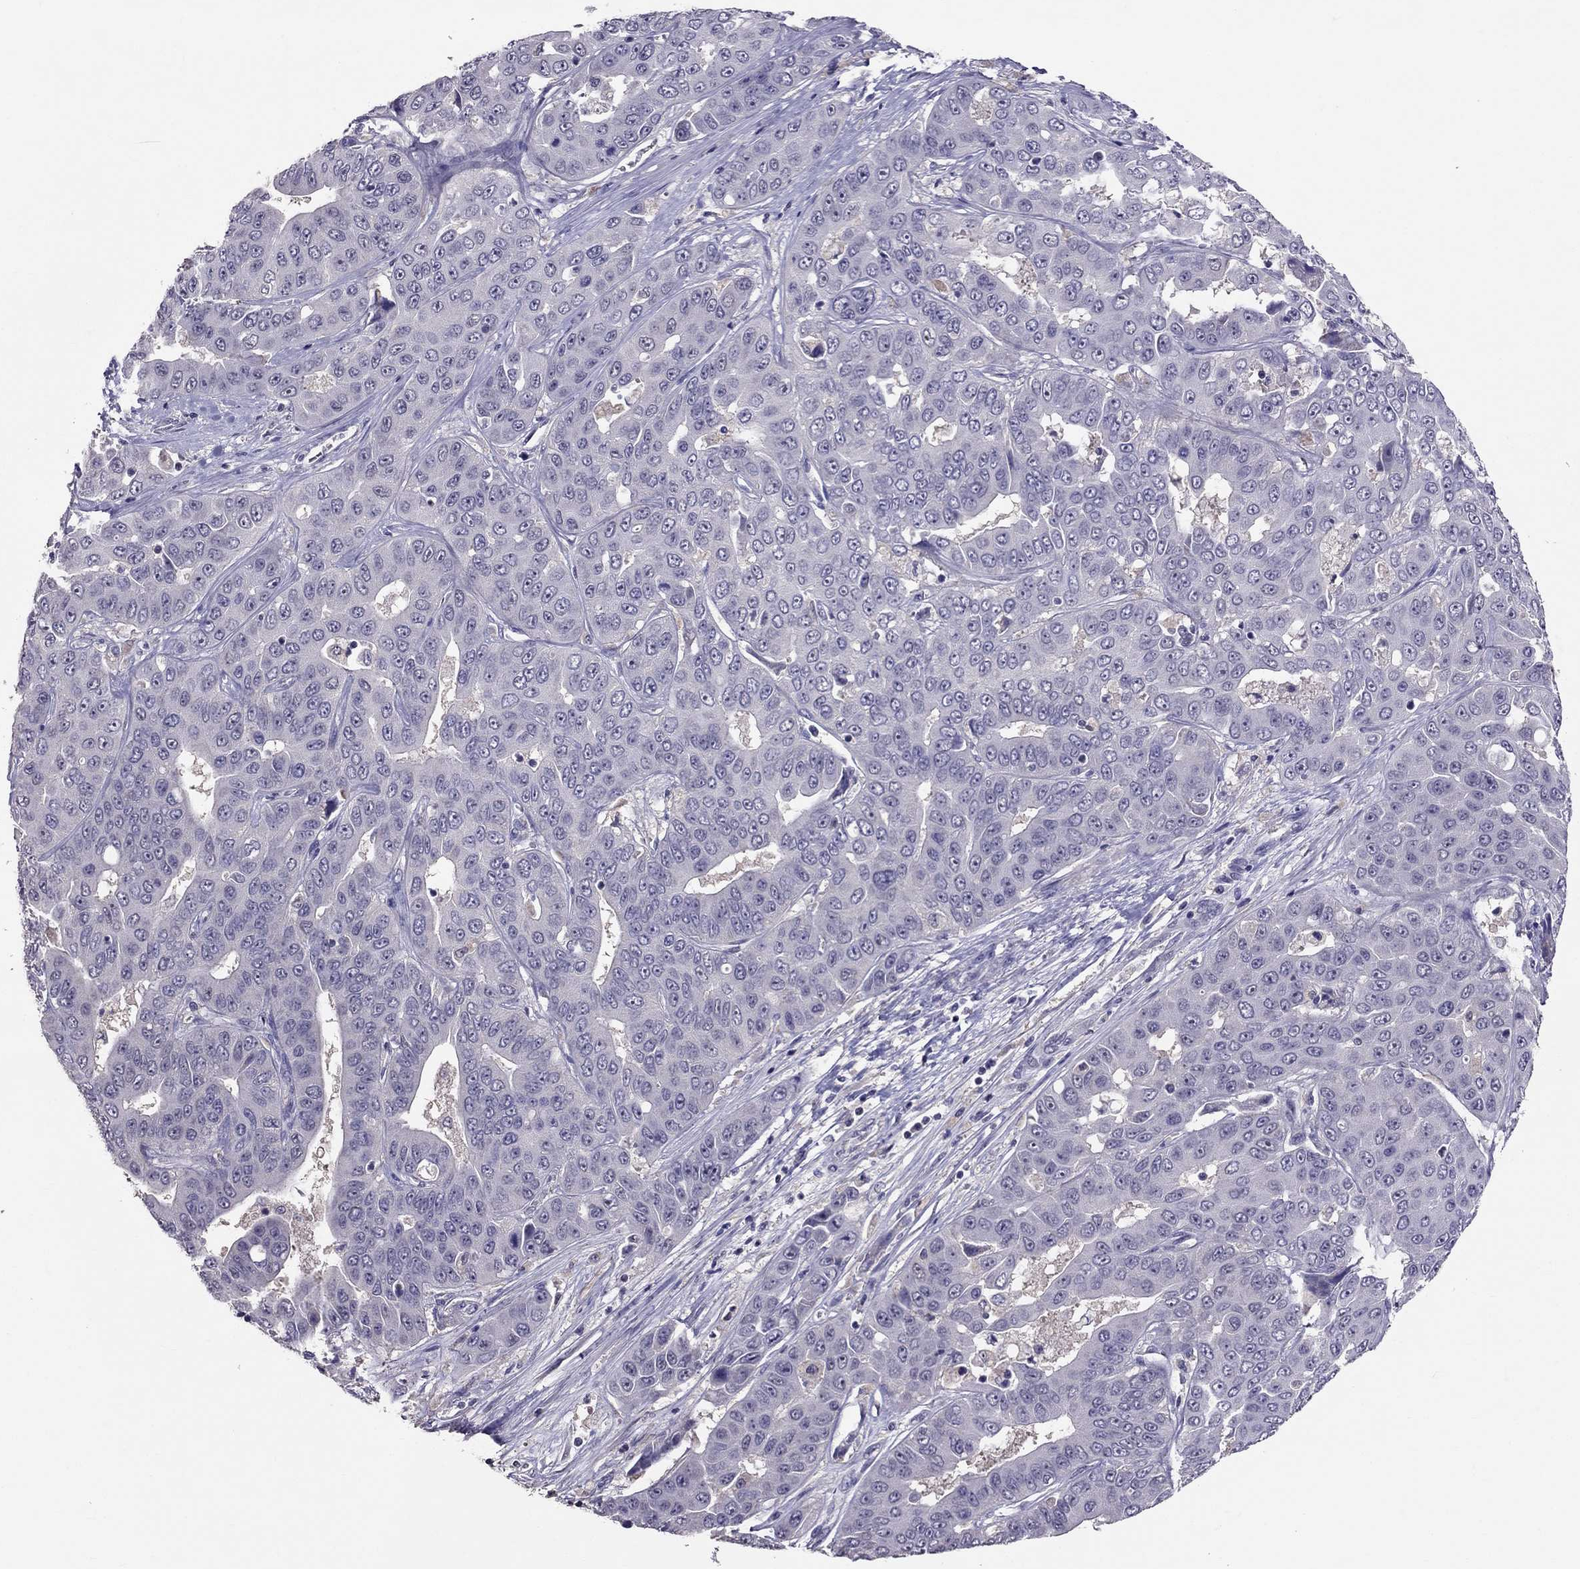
{"staining": {"intensity": "negative", "quantity": "none", "location": "none"}, "tissue": "liver cancer", "cell_type": "Tumor cells", "image_type": "cancer", "snomed": [{"axis": "morphology", "description": "Cholangiocarcinoma"}, {"axis": "topography", "description": "Liver"}], "caption": "DAB immunohistochemical staining of liver cancer exhibits no significant positivity in tumor cells.", "gene": "LRRC46", "patient": {"sex": "female", "age": 52}}